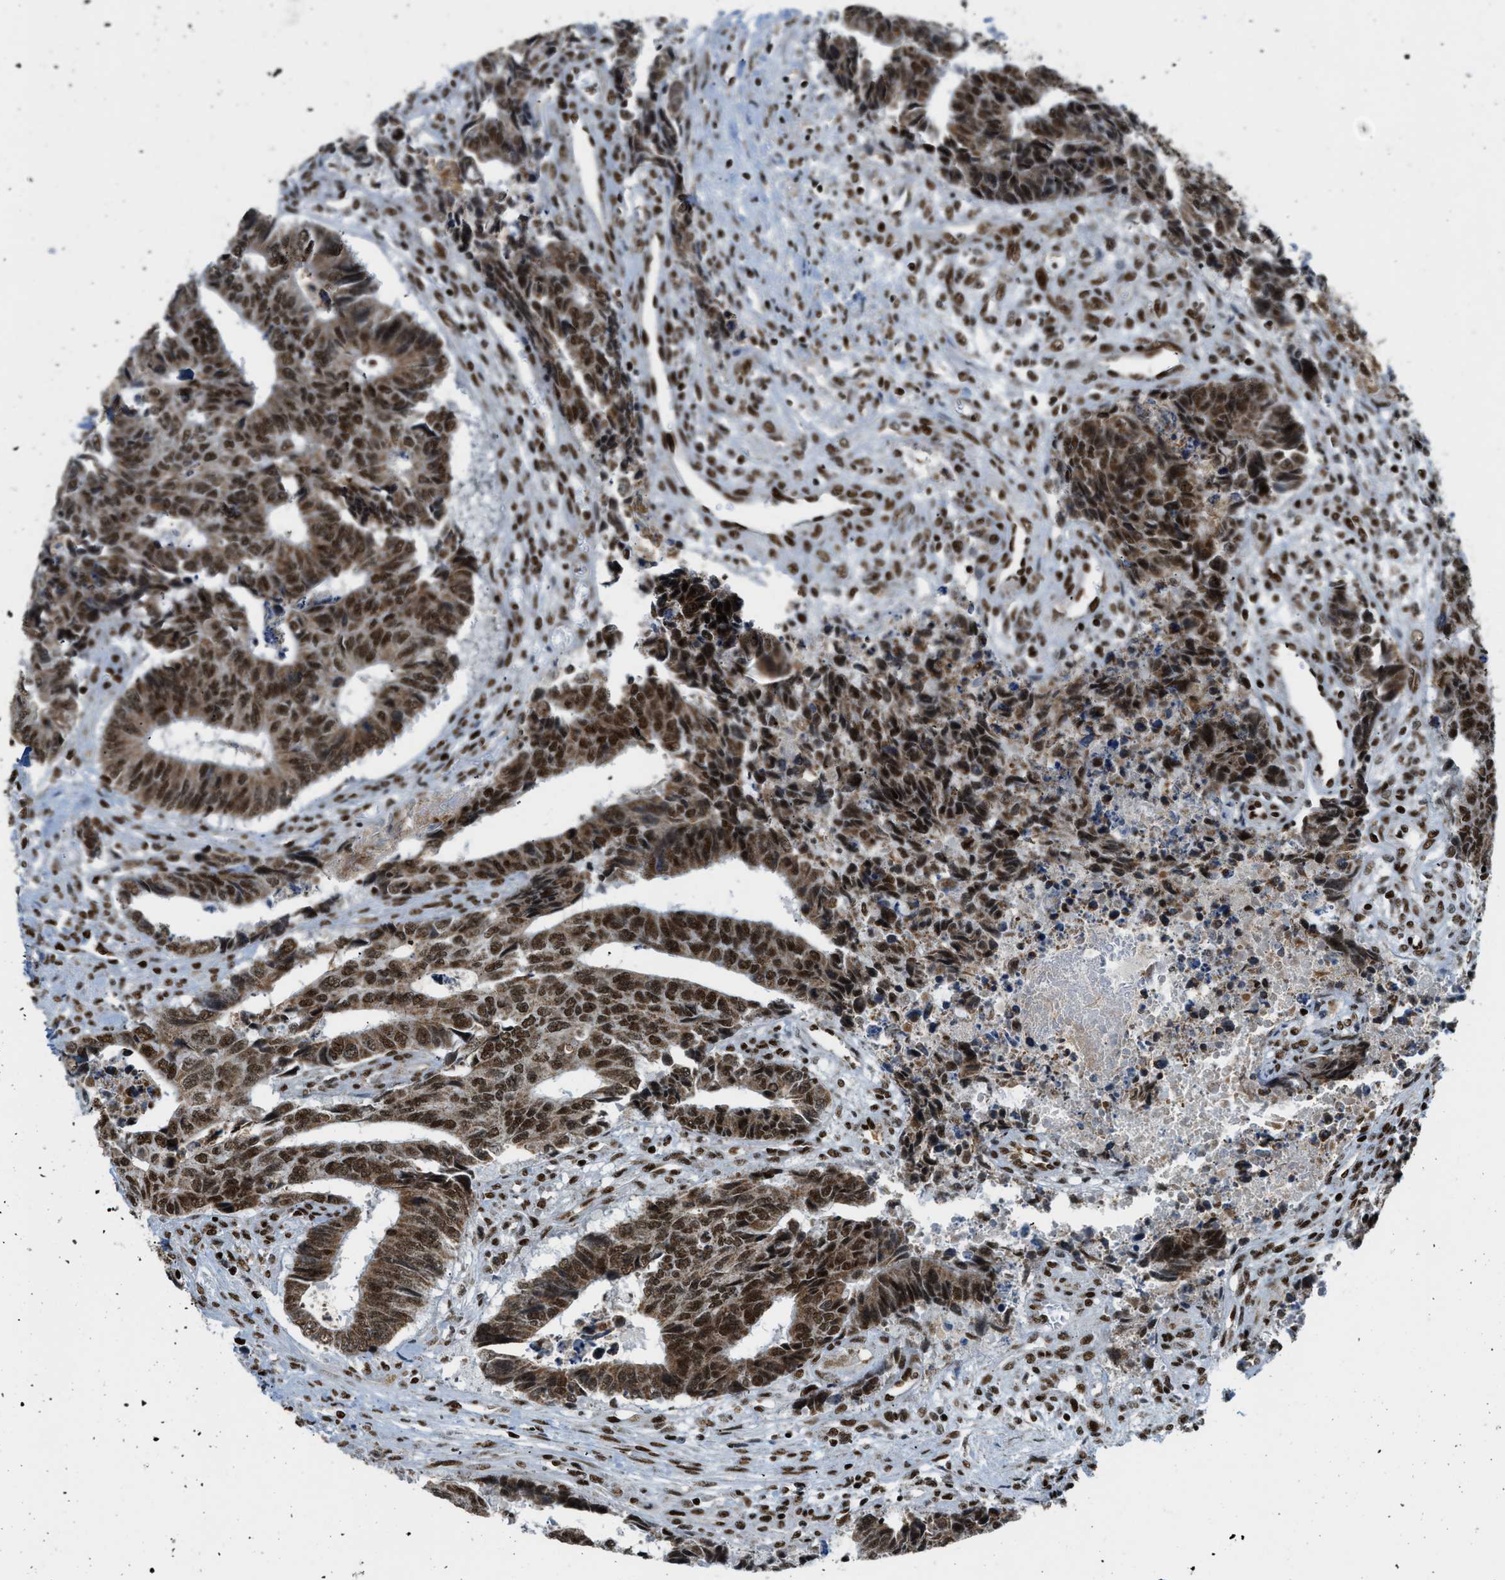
{"staining": {"intensity": "strong", "quantity": ">75%", "location": "cytoplasmic/membranous,nuclear"}, "tissue": "colorectal cancer", "cell_type": "Tumor cells", "image_type": "cancer", "snomed": [{"axis": "morphology", "description": "Adenocarcinoma, NOS"}, {"axis": "topography", "description": "Rectum"}], "caption": "A photomicrograph of colorectal cancer (adenocarcinoma) stained for a protein shows strong cytoplasmic/membranous and nuclear brown staining in tumor cells.", "gene": "GABPB1", "patient": {"sex": "male", "age": 84}}